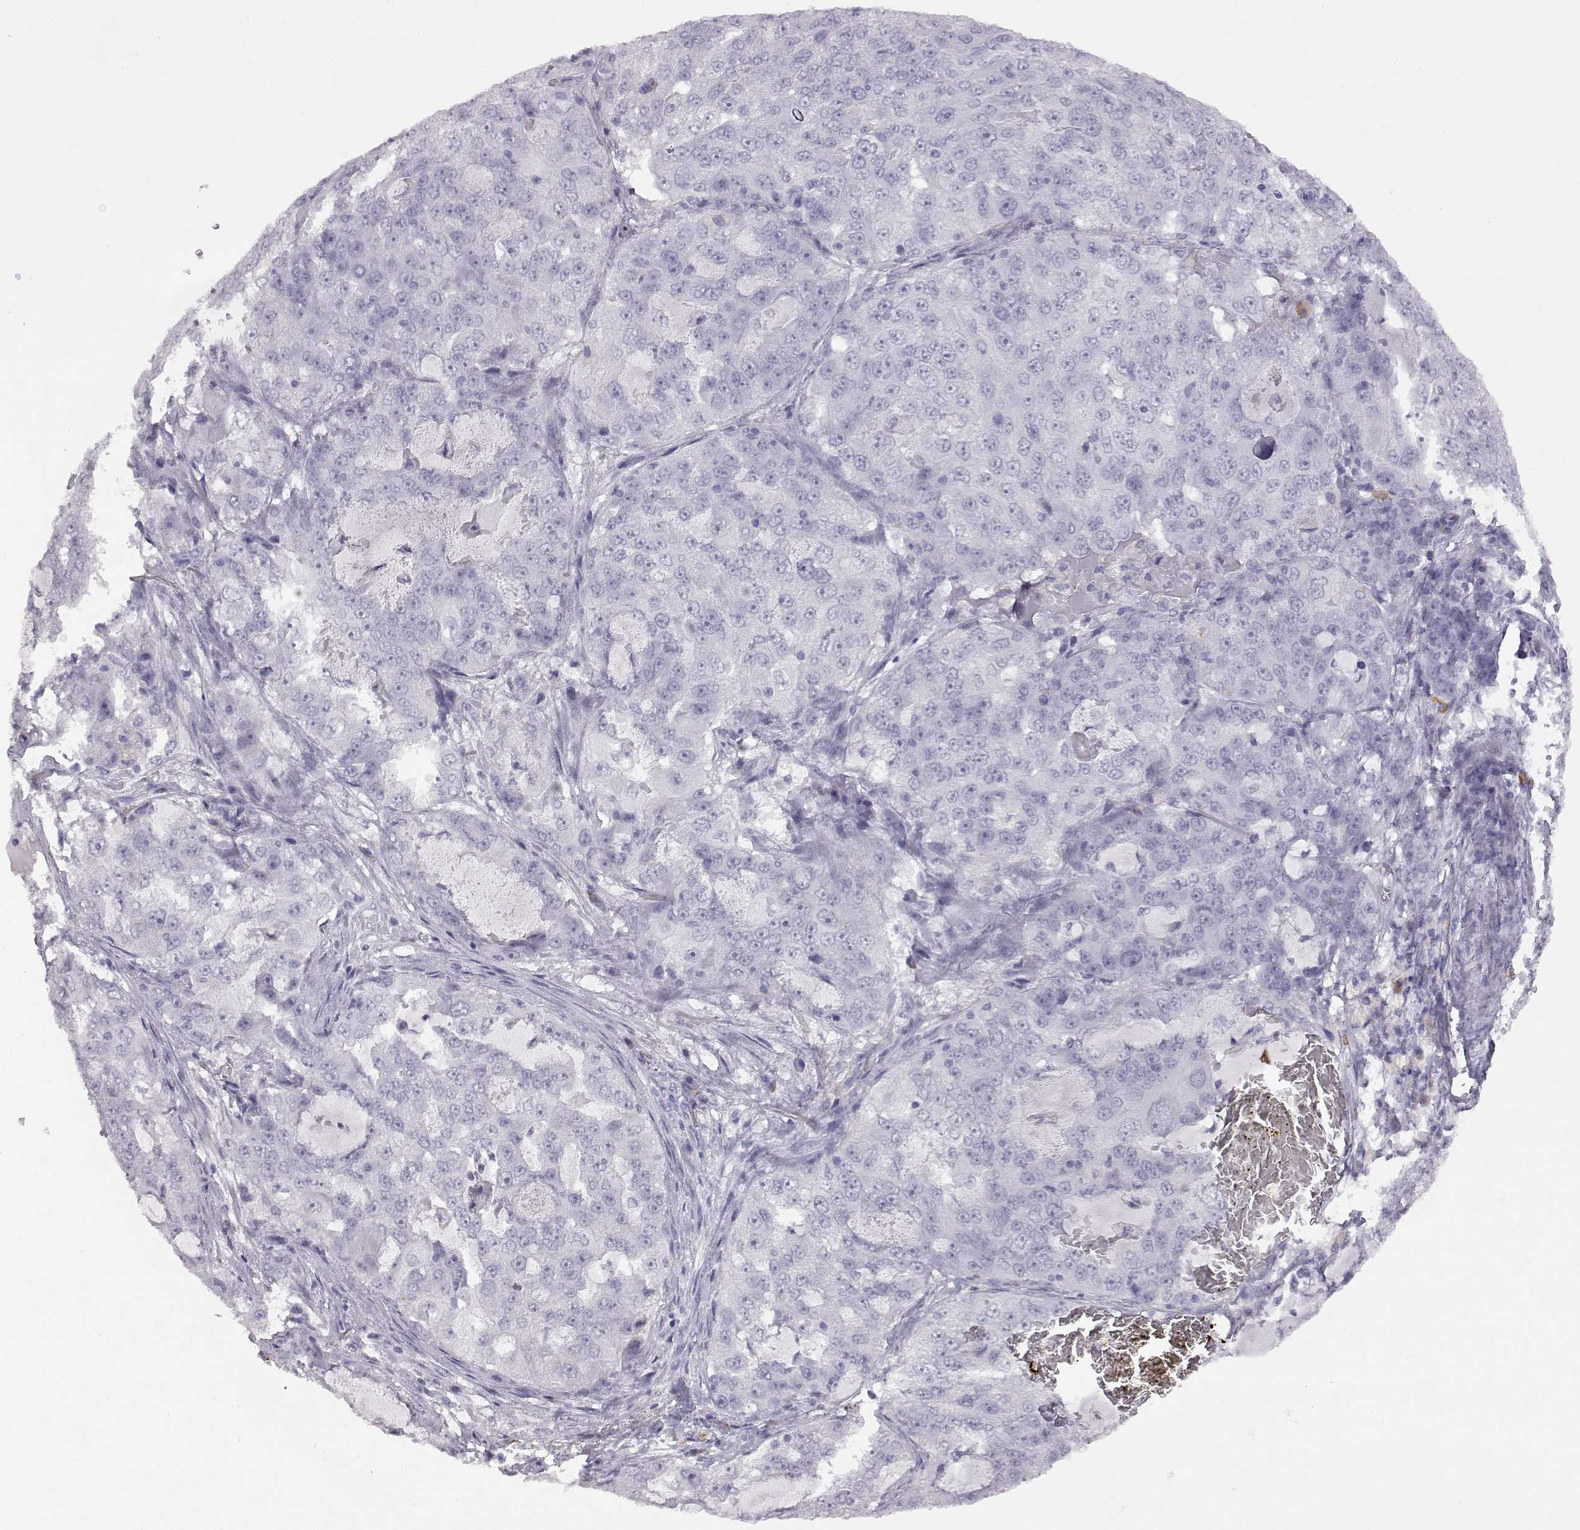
{"staining": {"intensity": "negative", "quantity": "none", "location": "none"}, "tissue": "lung cancer", "cell_type": "Tumor cells", "image_type": "cancer", "snomed": [{"axis": "morphology", "description": "Adenocarcinoma, NOS"}, {"axis": "topography", "description": "Lung"}], "caption": "Tumor cells are negative for brown protein staining in lung cancer. (Brightfield microscopy of DAB (3,3'-diaminobenzidine) IHC at high magnification).", "gene": "VGF", "patient": {"sex": "female", "age": 61}}